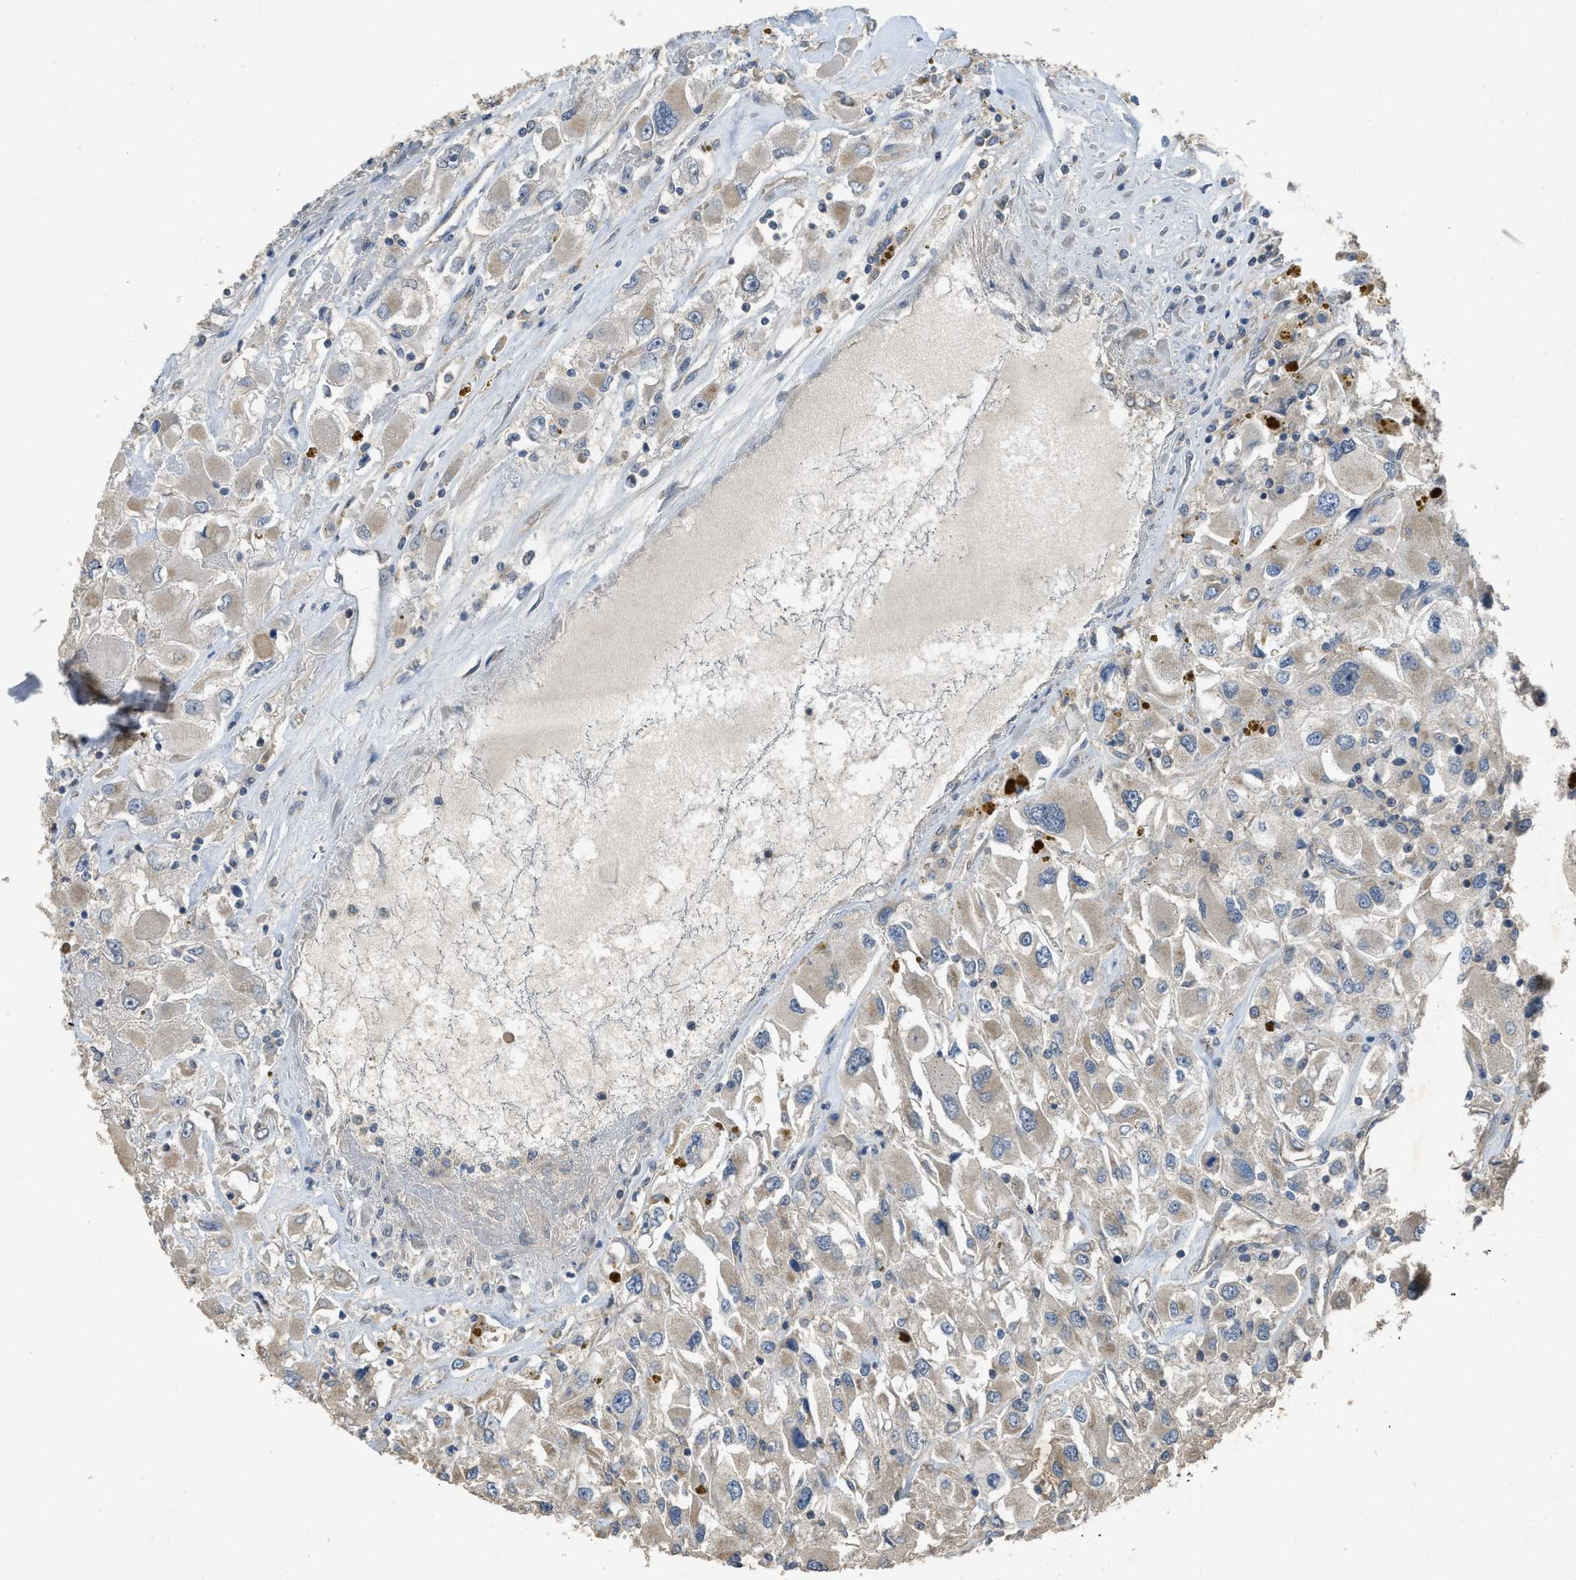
{"staining": {"intensity": "negative", "quantity": "none", "location": "none"}, "tissue": "renal cancer", "cell_type": "Tumor cells", "image_type": "cancer", "snomed": [{"axis": "morphology", "description": "Adenocarcinoma, NOS"}, {"axis": "topography", "description": "Kidney"}], "caption": "High magnification brightfield microscopy of adenocarcinoma (renal) stained with DAB (brown) and counterstained with hematoxylin (blue): tumor cells show no significant expression.", "gene": "PPP3CA", "patient": {"sex": "female", "age": 52}}